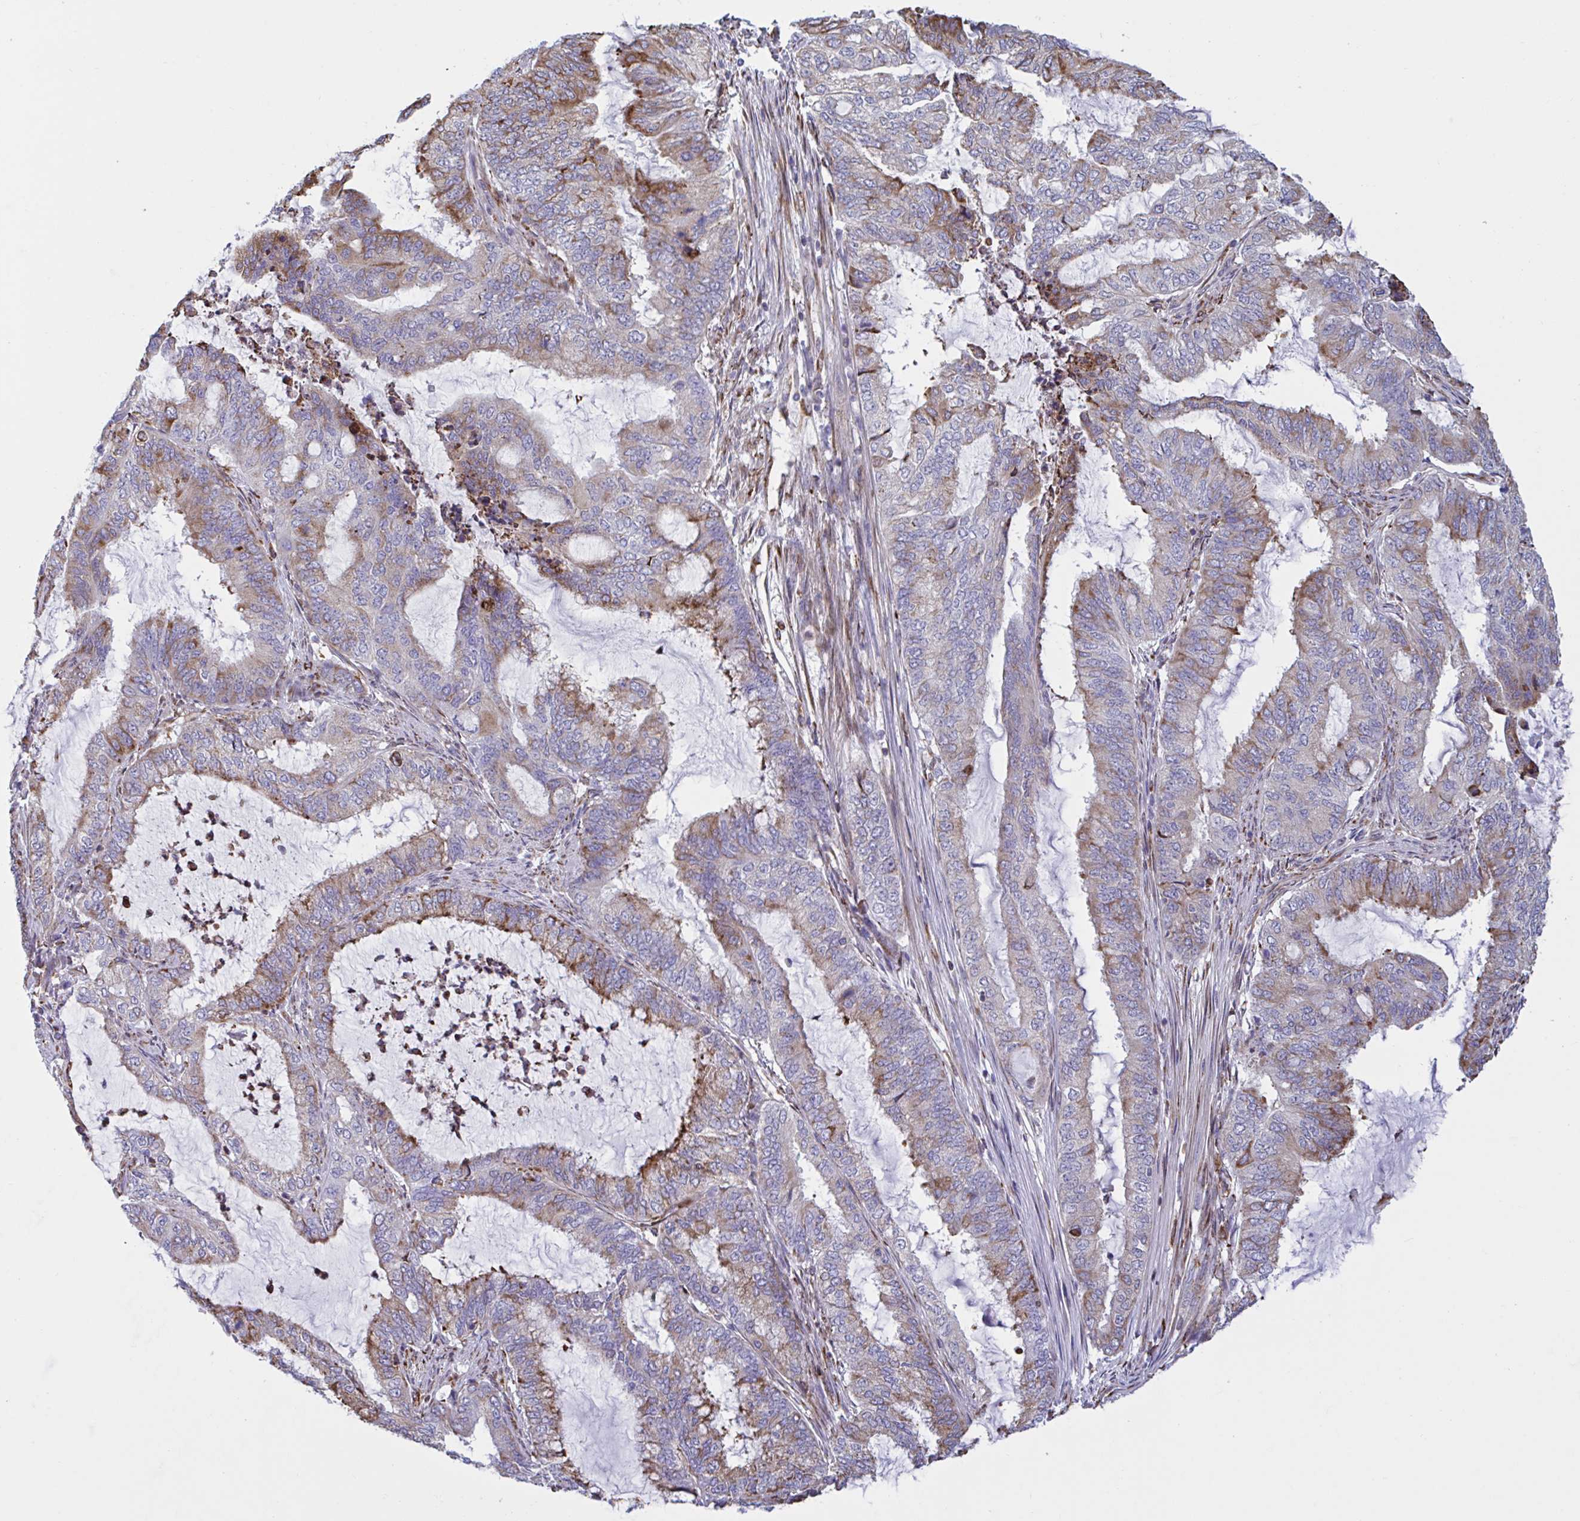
{"staining": {"intensity": "moderate", "quantity": "25%-75%", "location": "cytoplasmic/membranous"}, "tissue": "endometrial cancer", "cell_type": "Tumor cells", "image_type": "cancer", "snomed": [{"axis": "morphology", "description": "Adenocarcinoma, NOS"}, {"axis": "topography", "description": "Endometrium"}], "caption": "Human adenocarcinoma (endometrial) stained with a protein marker displays moderate staining in tumor cells.", "gene": "PEAK3", "patient": {"sex": "female", "age": 51}}